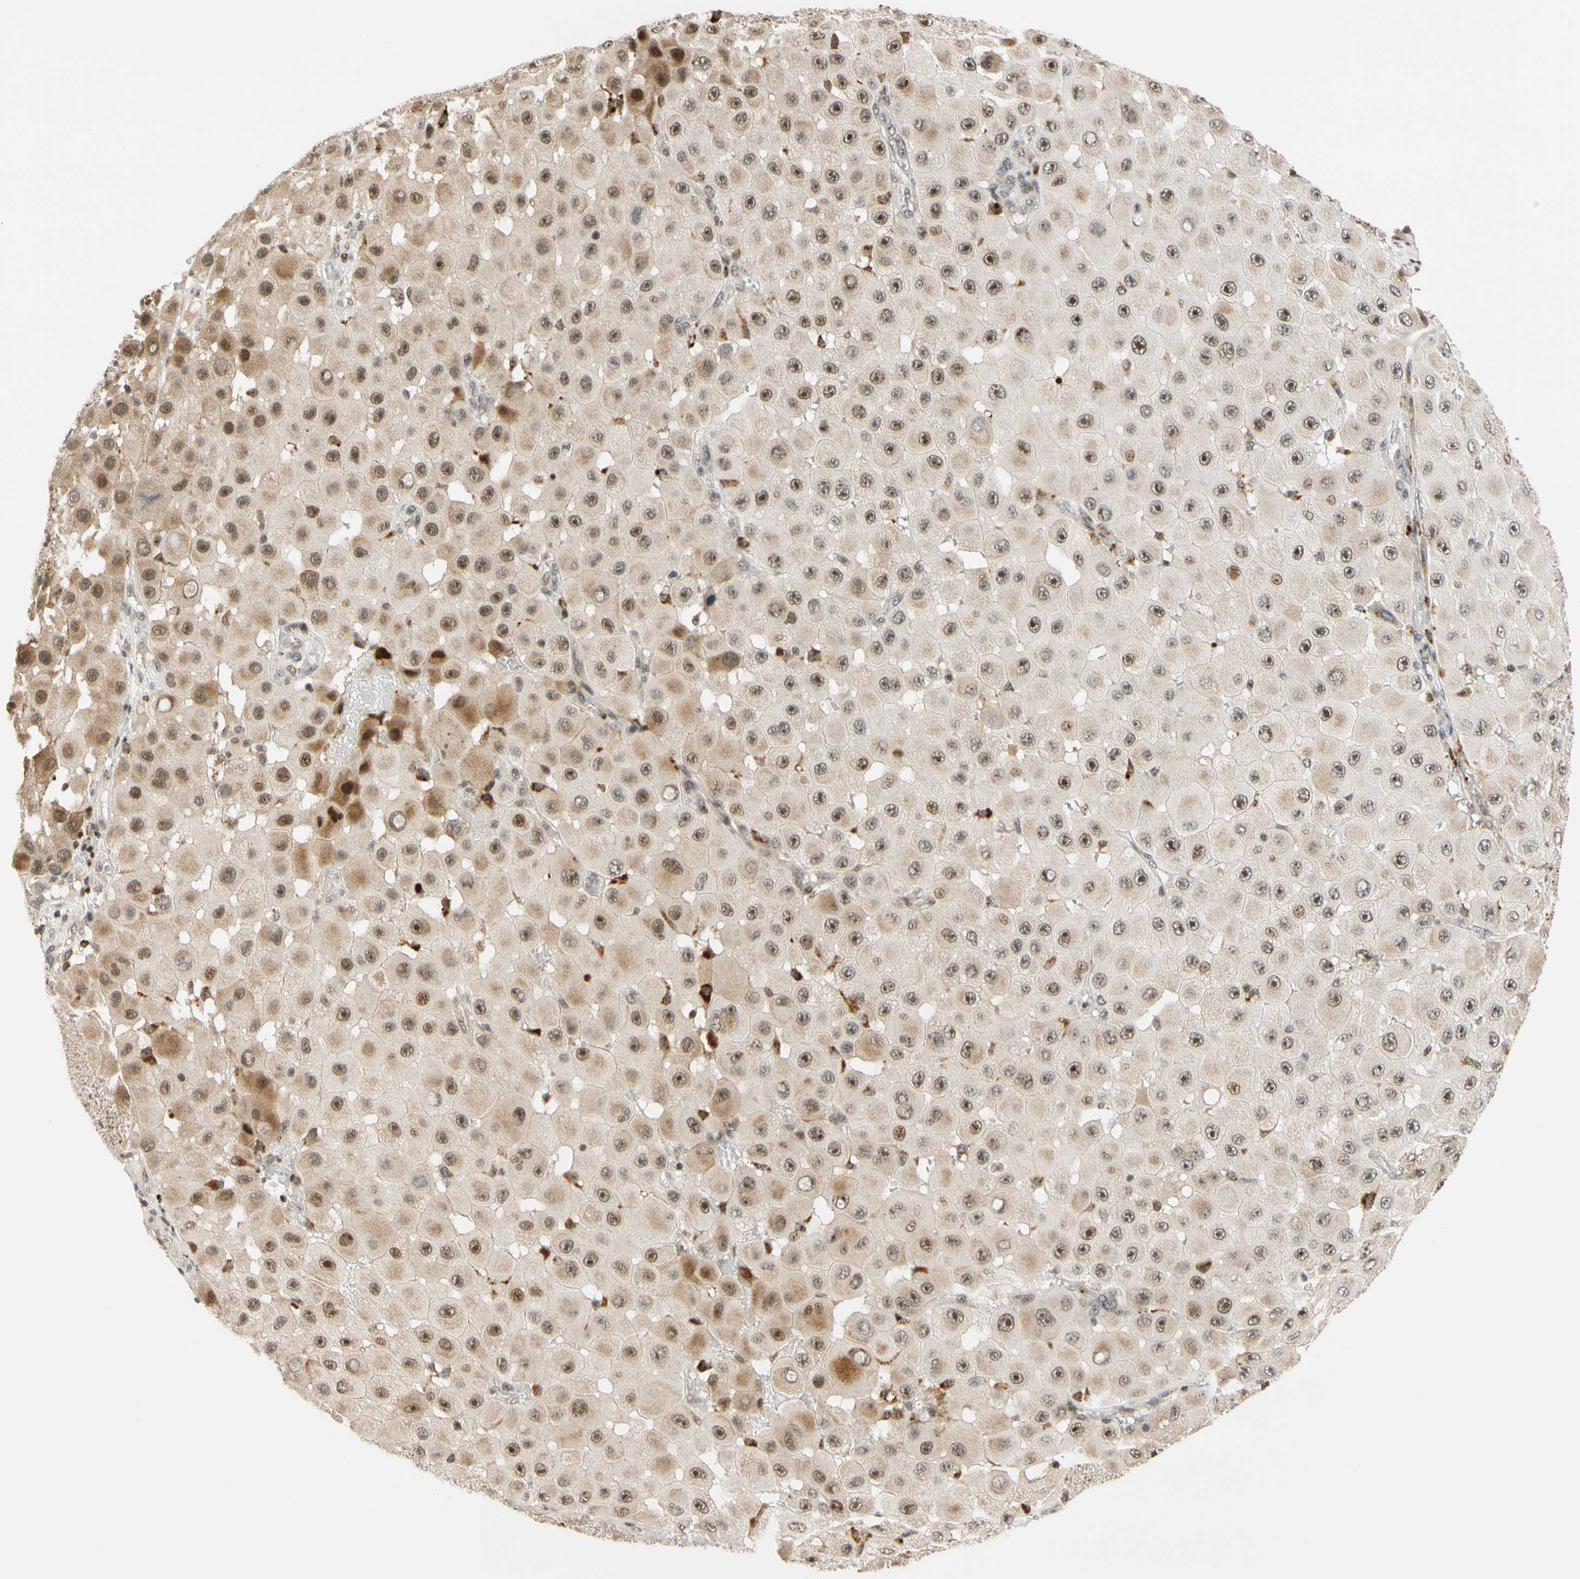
{"staining": {"intensity": "moderate", "quantity": ">75%", "location": "nuclear"}, "tissue": "melanoma", "cell_type": "Tumor cells", "image_type": "cancer", "snomed": [{"axis": "morphology", "description": "Malignant melanoma, NOS"}, {"axis": "topography", "description": "Skin"}], "caption": "Protein analysis of melanoma tissue demonstrates moderate nuclear staining in about >75% of tumor cells.", "gene": "CDK7", "patient": {"sex": "female", "age": 81}}